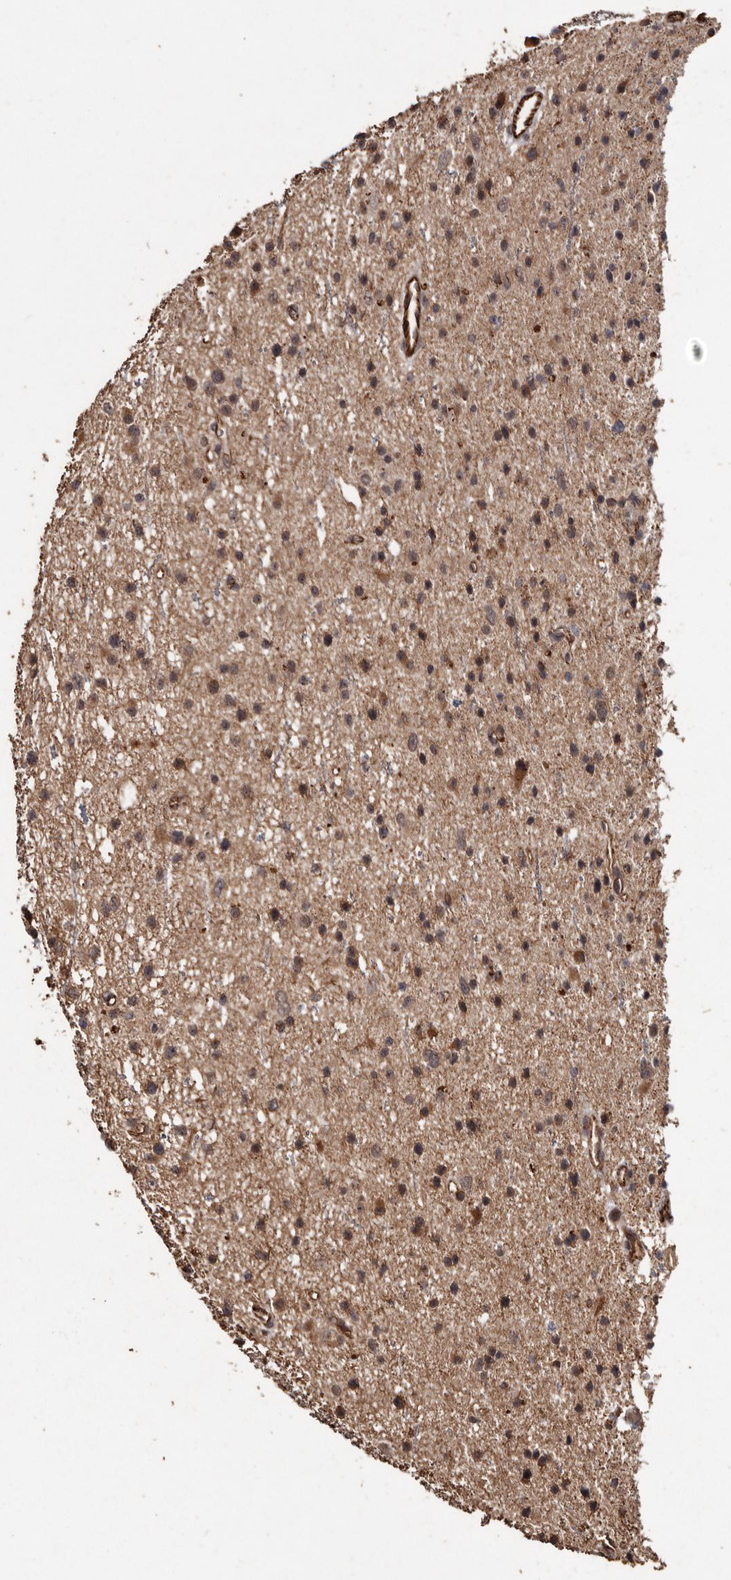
{"staining": {"intensity": "weak", "quantity": ">75%", "location": "cytoplasmic/membranous"}, "tissue": "glioma", "cell_type": "Tumor cells", "image_type": "cancer", "snomed": [{"axis": "morphology", "description": "Glioma, malignant, Low grade"}, {"axis": "topography", "description": "Cerebral cortex"}], "caption": "The photomicrograph exhibits staining of glioma, revealing weak cytoplasmic/membranous protein positivity (brown color) within tumor cells. The staining is performed using DAB (3,3'-diaminobenzidine) brown chromogen to label protein expression. The nuclei are counter-stained blue using hematoxylin.", "gene": "BRAT1", "patient": {"sex": "female", "age": 39}}